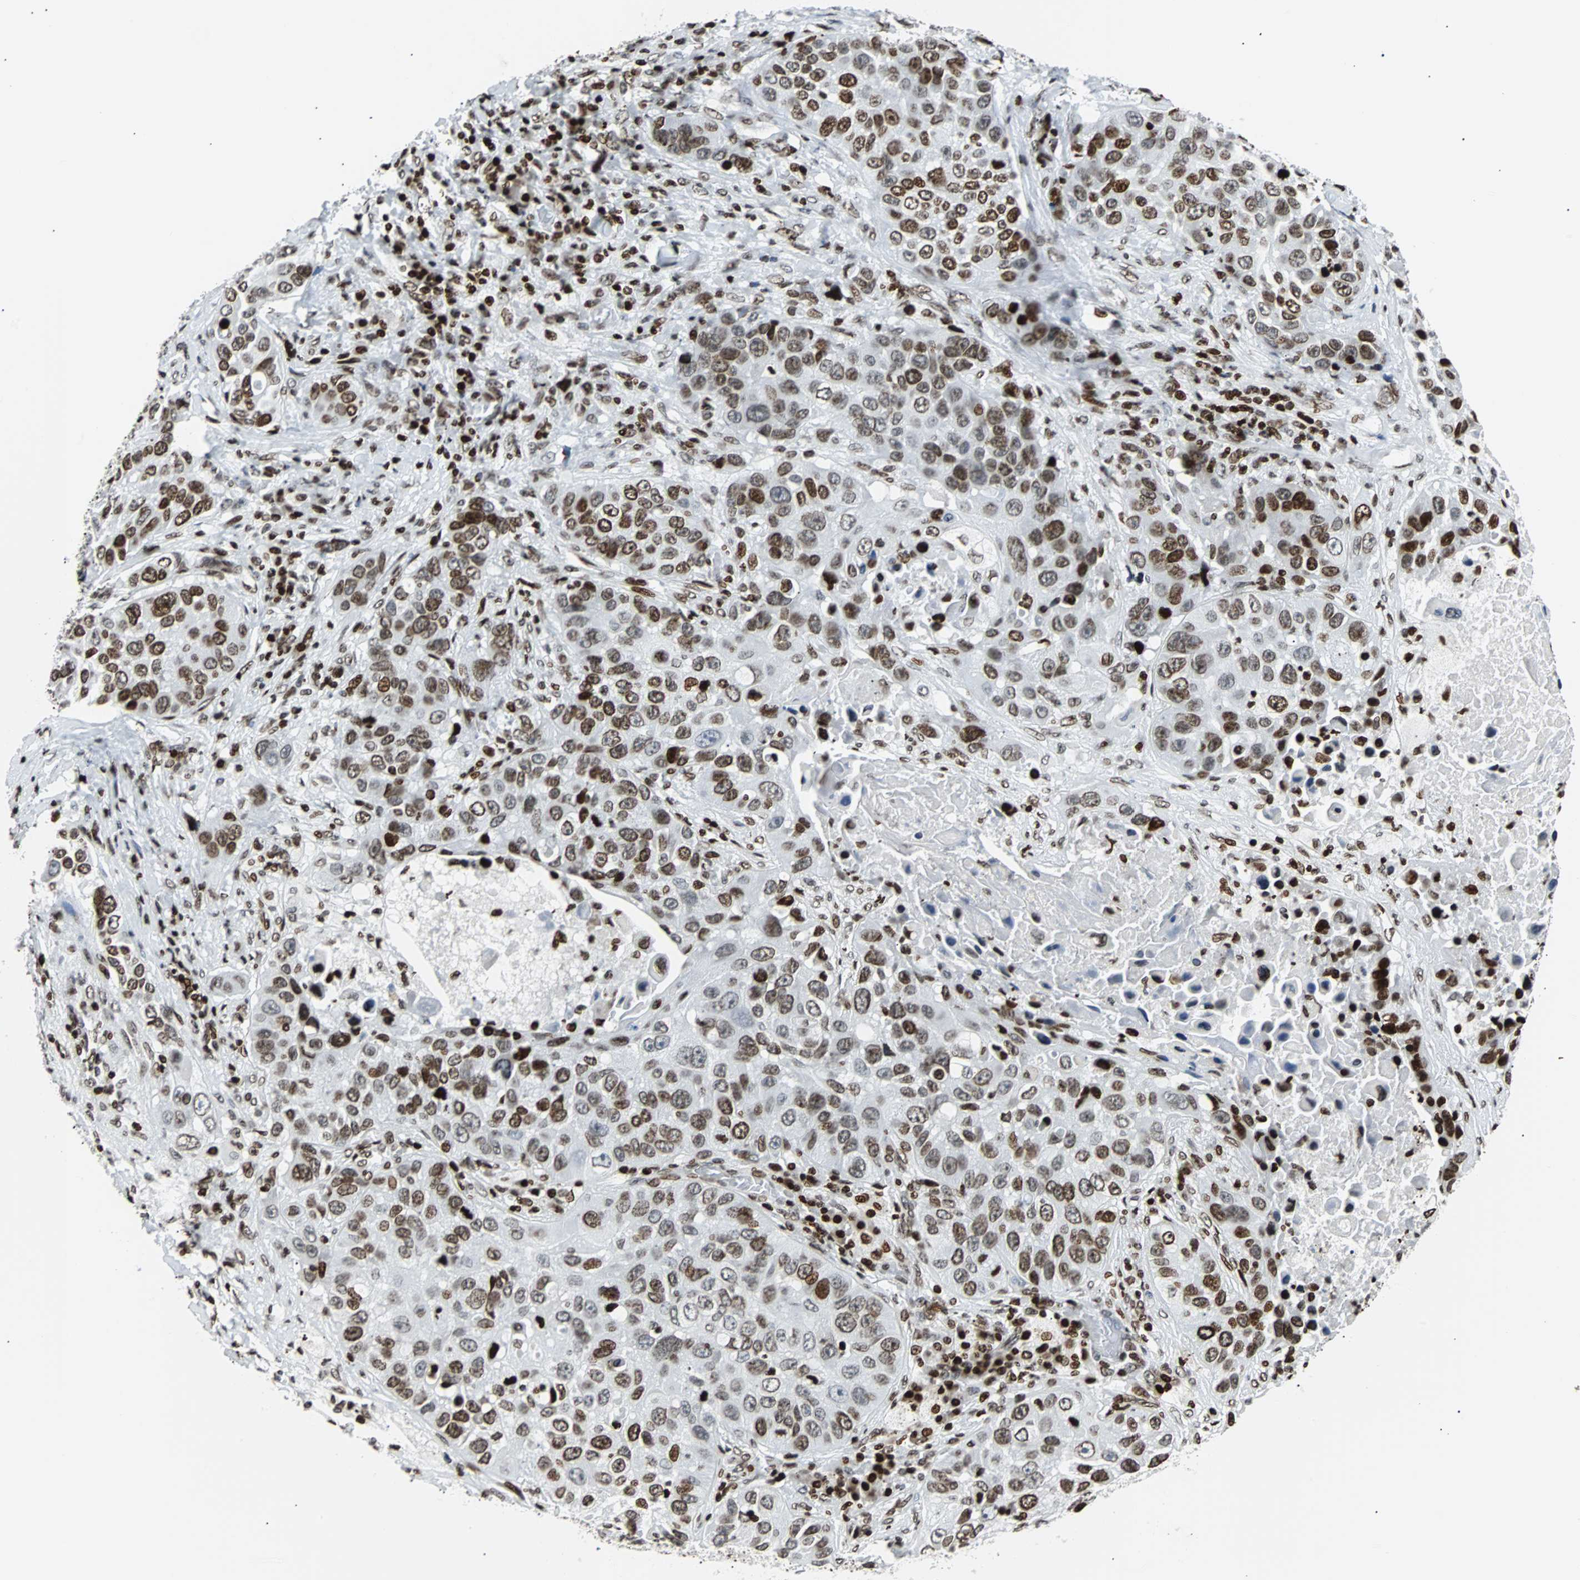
{"staining": {"intensity": "moderate", "quantity": "25%-75%", "location": "nuclear"}, "tissue": "lung cancer", "cell_type": "Tumor cells", "image_type": "cancer", "snomed": [{"axis": "morphology", "description": "Squamous cell carcinoma, NOS"}, {"axis": "topography", "description": "Lung"}], "caption": "Immunohistochemistry (IHC) (DAB (3,3'-diaminobenzidine)) staining of squamous cell carcinoma (lung) shows moderate nuclear protein positivity in approximately 25%-75% of tumor cells.", "gene": "ZNF131", "patient": {"sex": "male", "age": 57}}